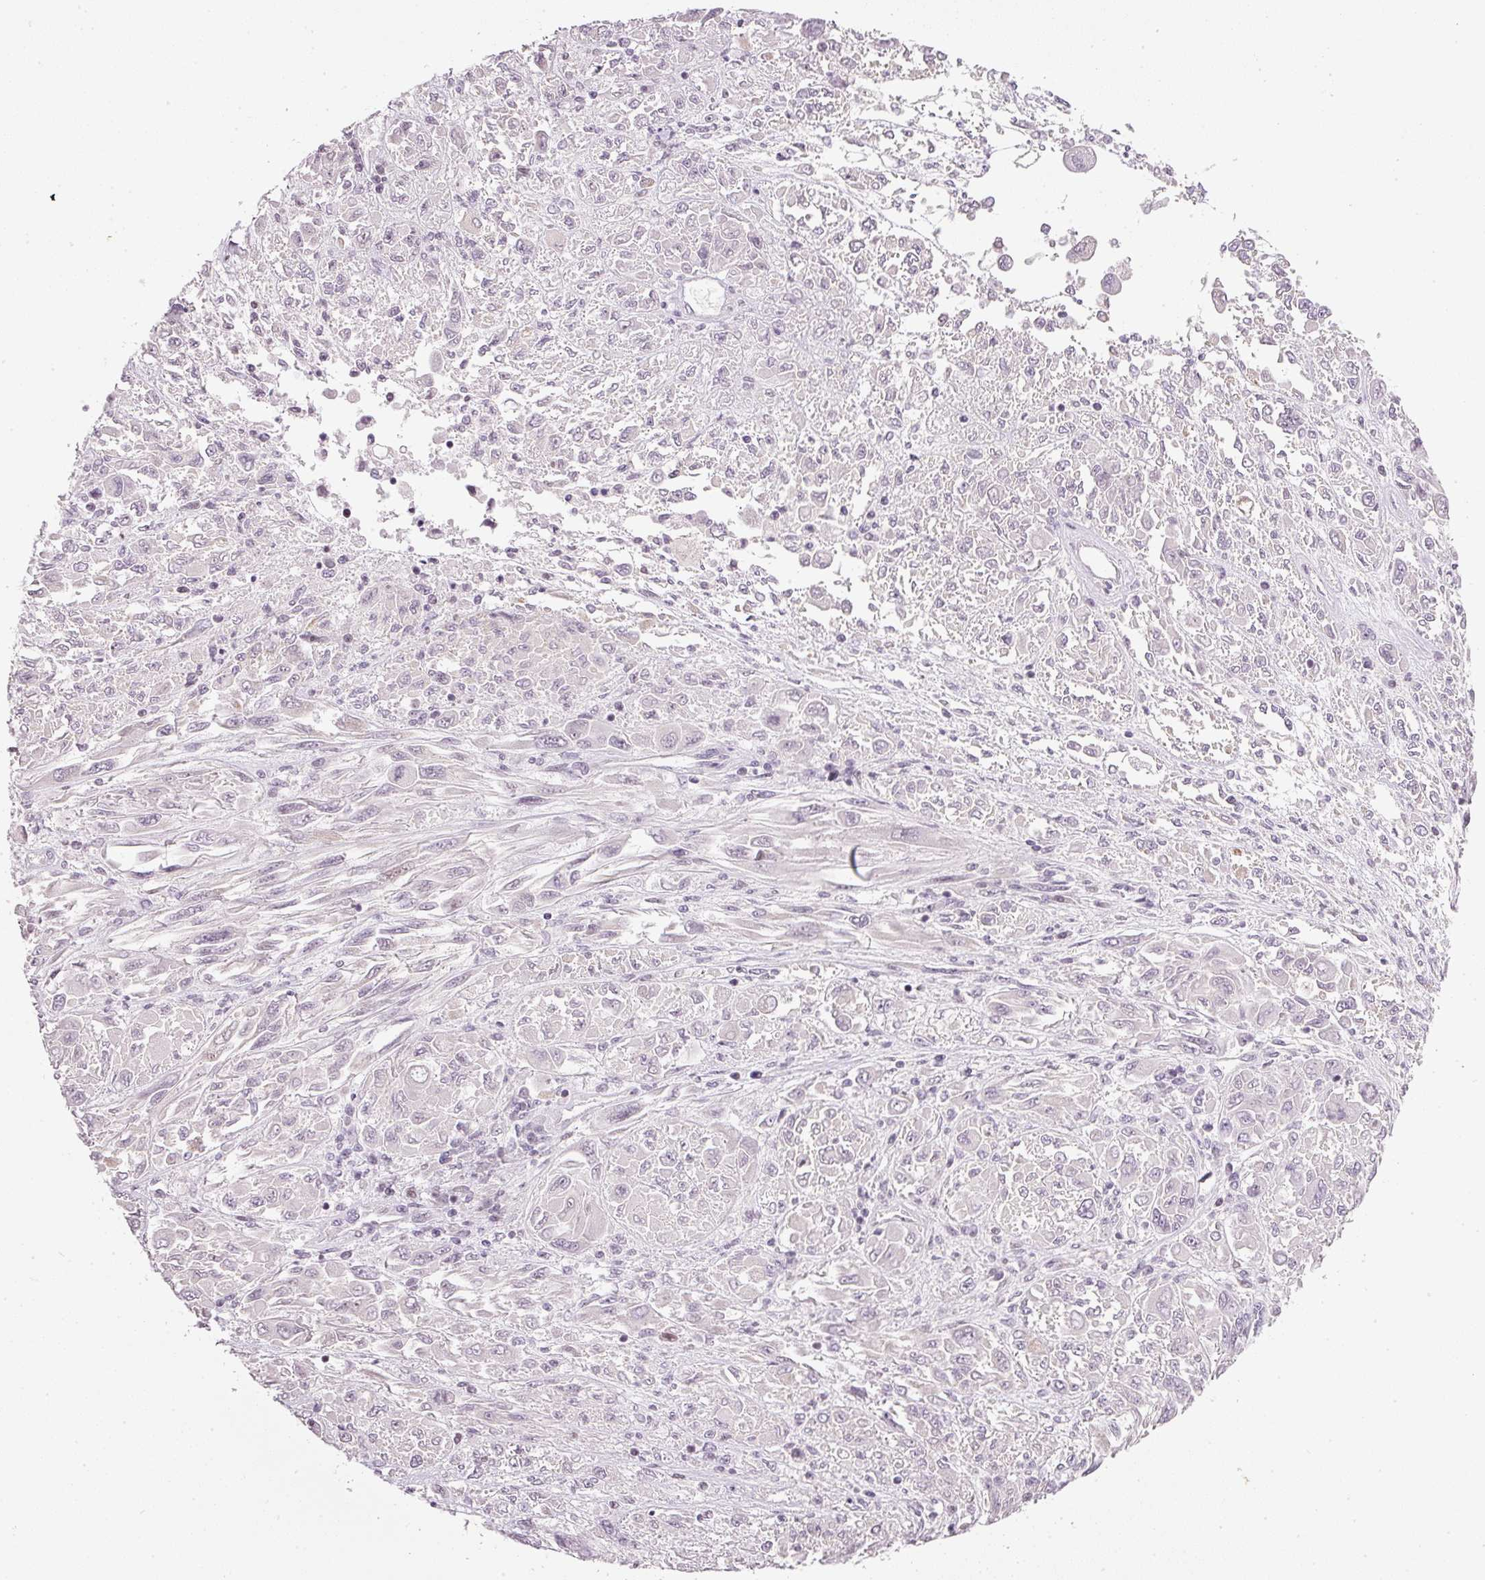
{"staining": {"intensity": "negative", "quantity": "none", "location": "none"}, "tissue": "melanoma", "cell_type": "Tumor cells", "image_type": "cancer", "snomed": [{"axis": "morphology", "description": "Malignant melanoma, NOS"}, {"axis": "topography", "description": "Skin"}], "caption": "IHC of melanoma displays no positivity in tumor cells.", "gene": "NRDE2", "patient": {"sex": "female", "age": 91}}